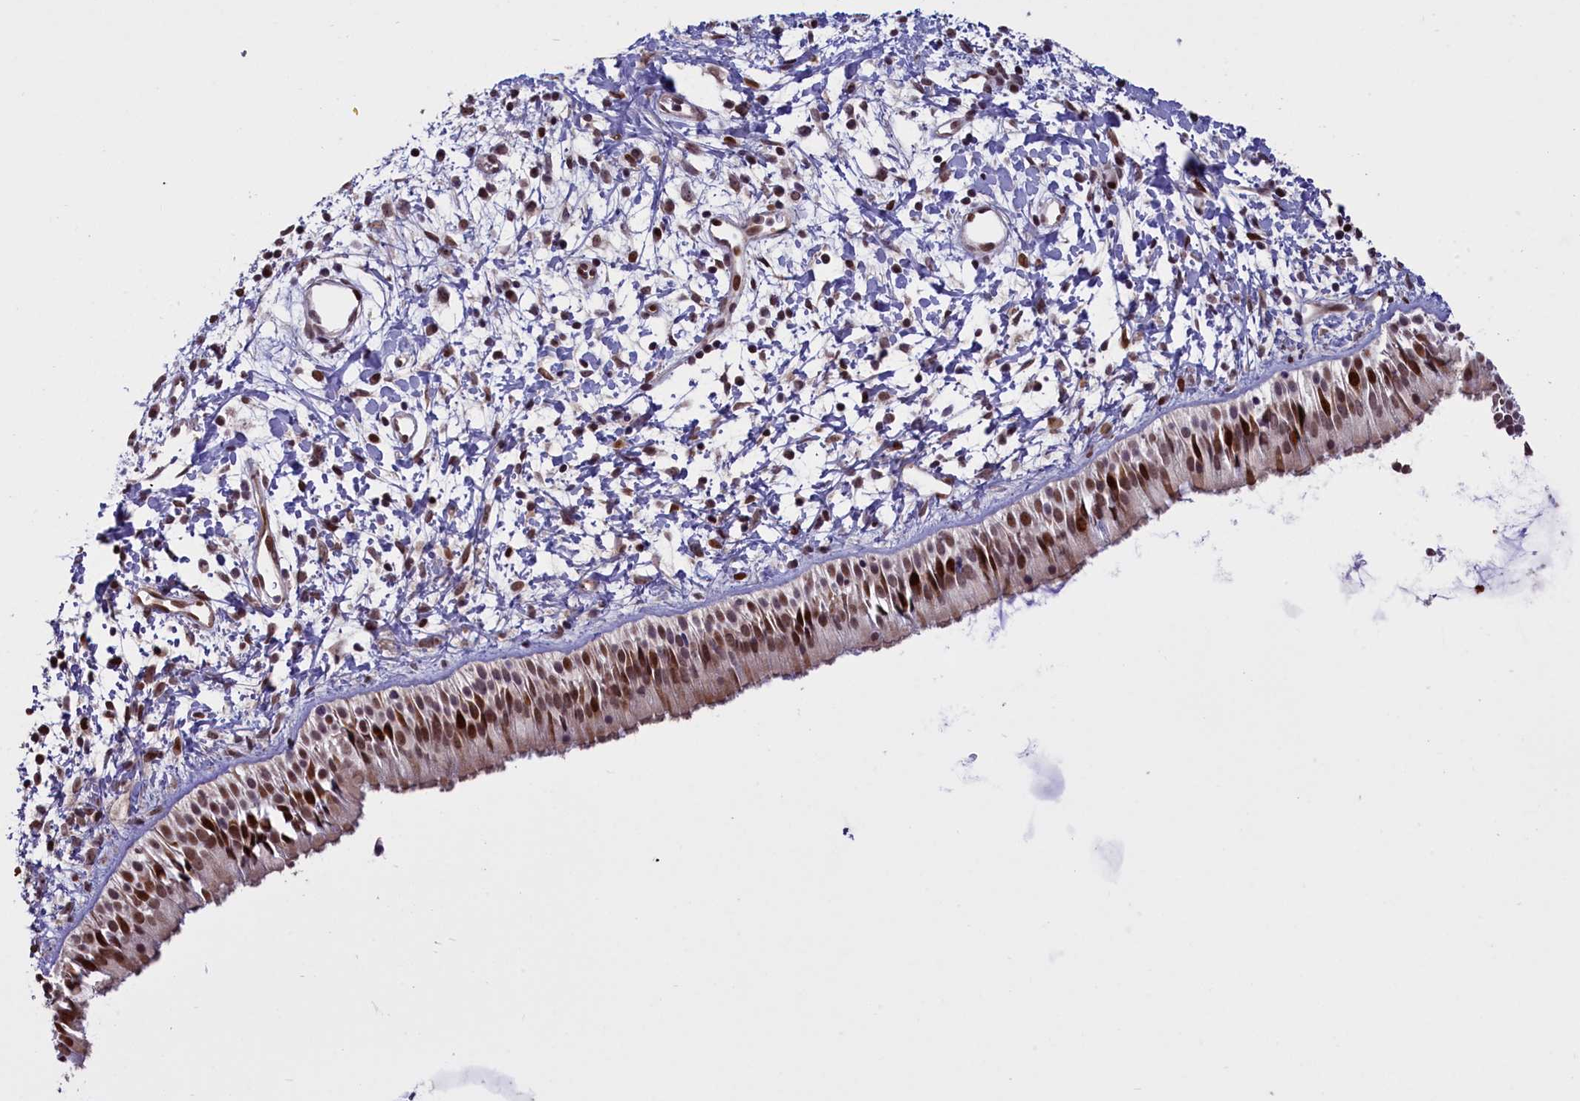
{"staining": {"intensity": "moderate", "quantity": ">75%", "location": "cytoplasmic/membranous,nuclear"}, "tissue": "nasopharynx", "cell_type": "Respiratory epithelial cells", "image_type": "normal", "snomed": [{"axis": "morphology", "description": "Normal tissue, NOS"}, {"axis": "topography", "description": "Nasopharynx"}], "caption": "This is a histology image of immunohistochemistry (IHC) staining of normal nasopharynx, which shows moderate expression in the cytoplasmic/membranous,nuclear of respiratory epithelial cells.", "gene": "RELB", "patient": {"sex": "male", "age": 22}}